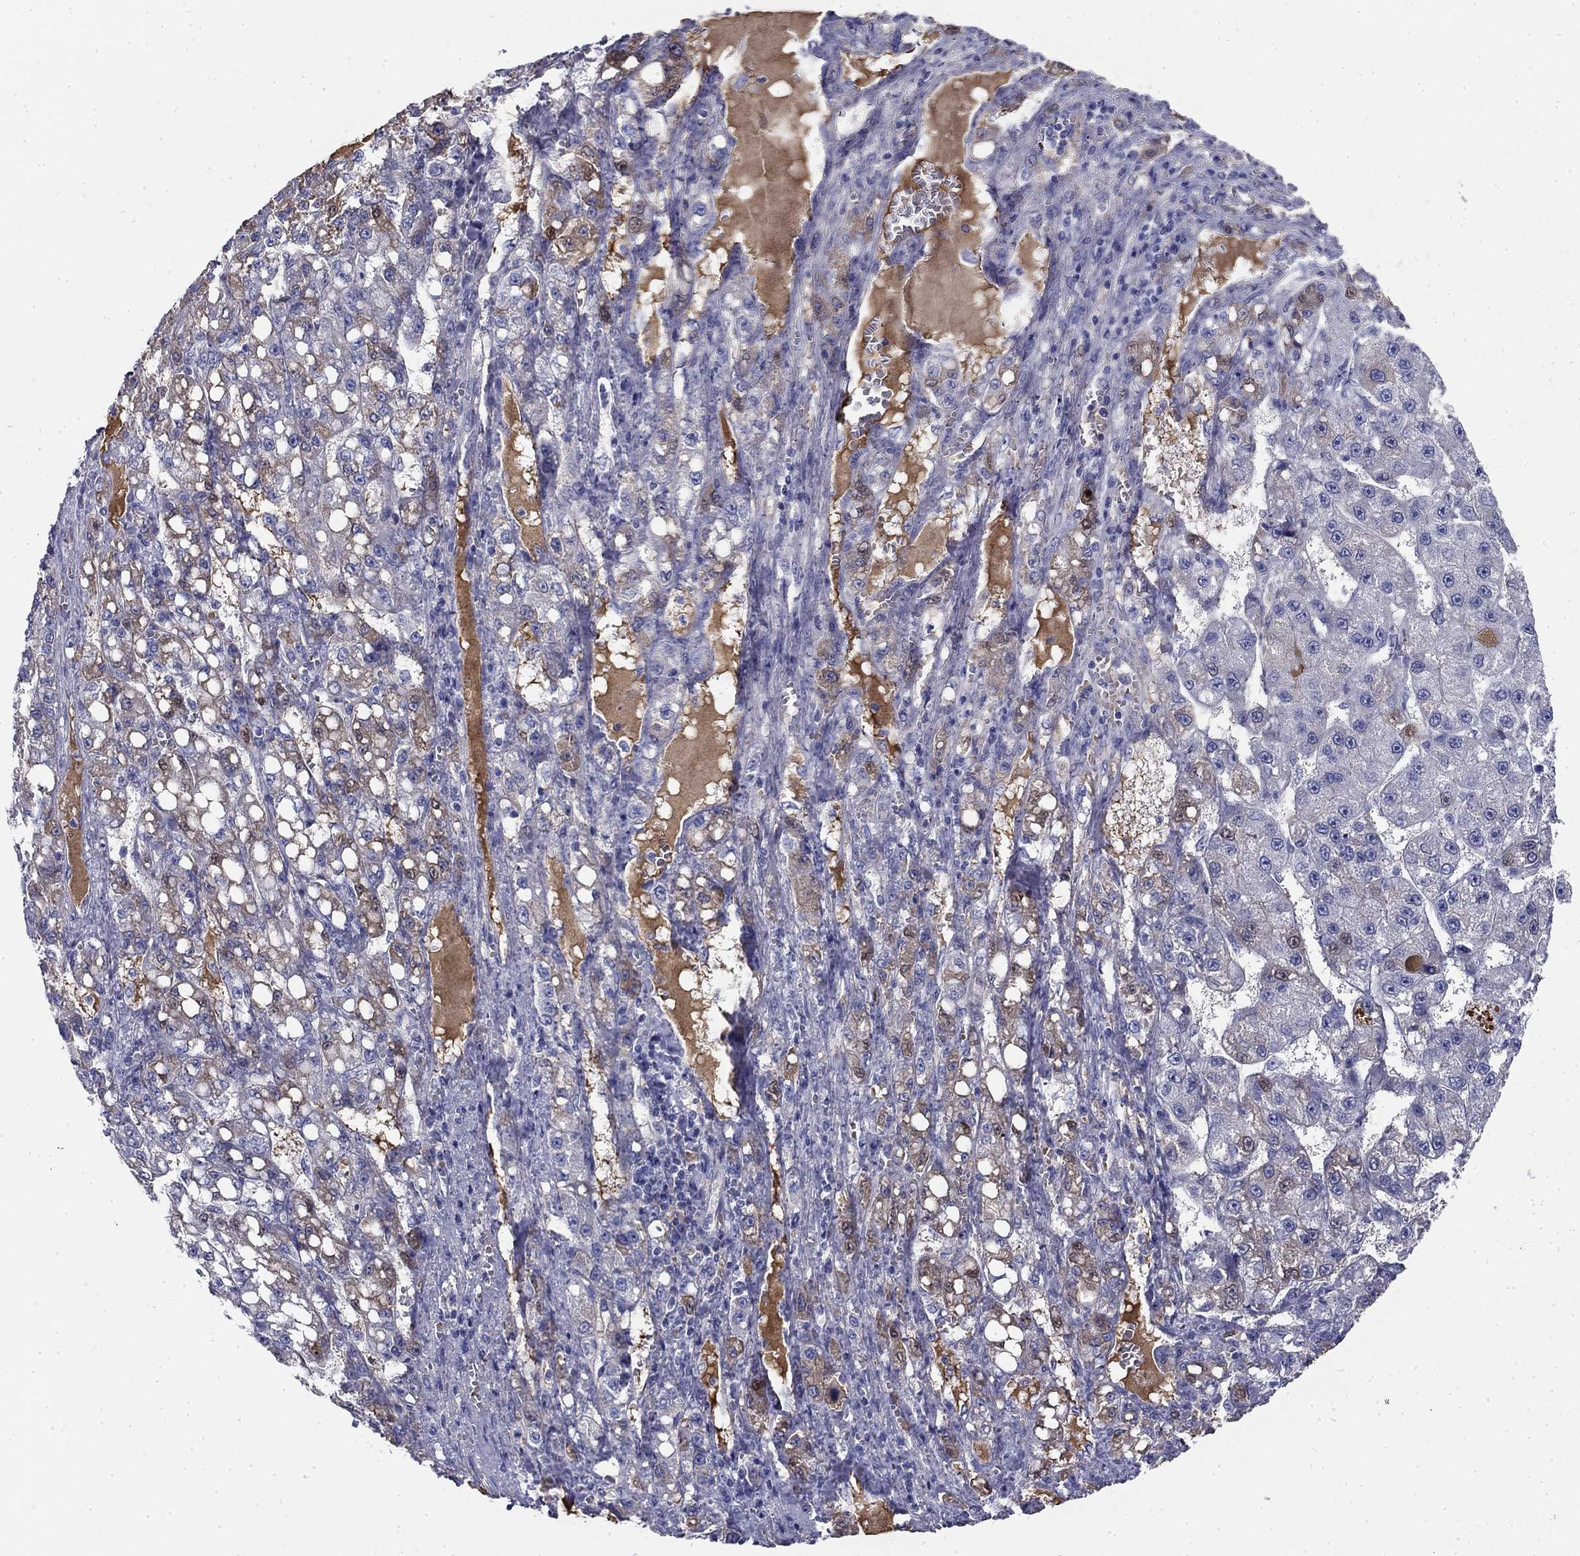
{"staining": {"intensity": "negative", "quantity": "none", "location": "none"}, "tissue": "liver cancer", "cell_type": "Tumor cells", "image_type": "cancer", "snomed": [{"axis": "morphology", "description": "Carcinoma, Hepatocellular, NOS"}, {"axis": "topography", "description": "Liver"}], "caption": "DAB immunohistochemical staining of human liver cancer displays no significant positivity in tumor cells. The staining is performed using DAB brown chromogen with nuclei counter-stained in using hematoxylin.", "gene": "CPLX4", "patient": {"sex": "female", "age": 65}}